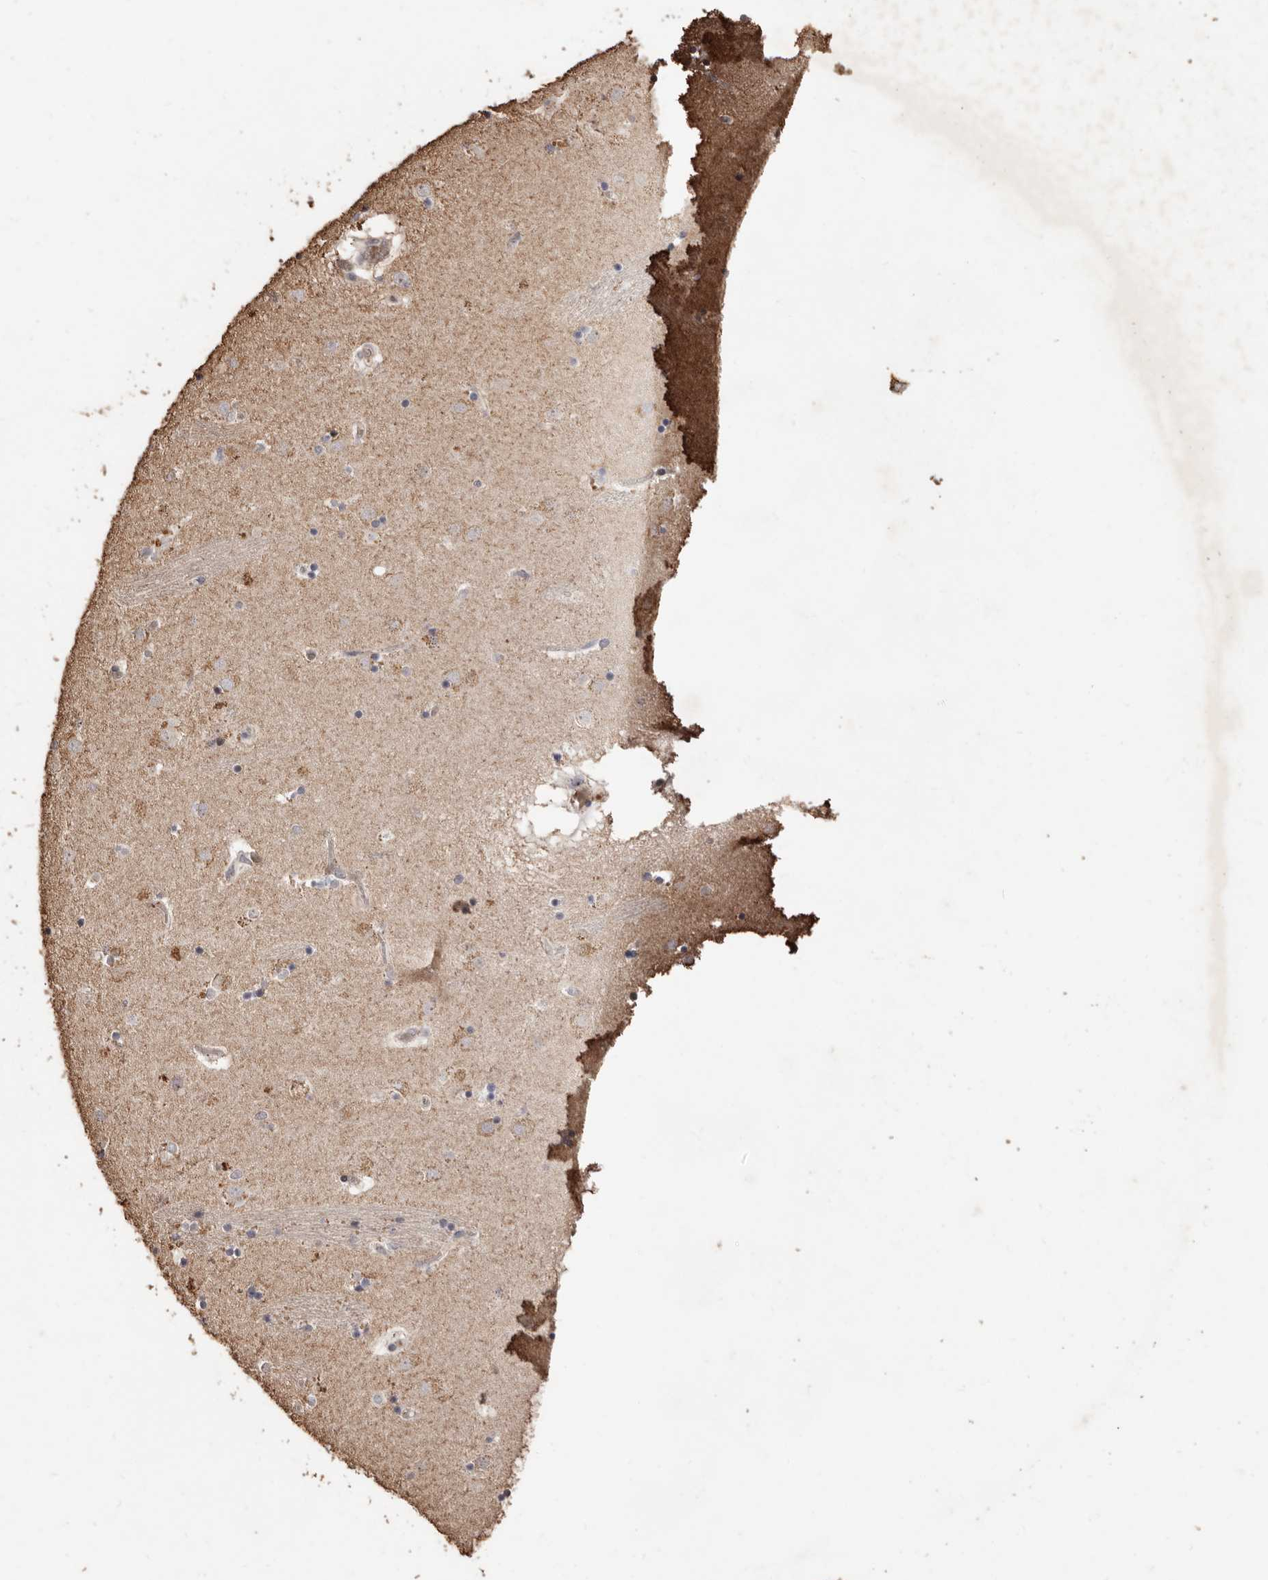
{"staining": {"intensity": "weak", "quantity": "<25%", "location": "cytoplasmic/membranous"}, "tissue": "caudate", "cell_type": "Glial cells", "image_type": "normal", "snomed": [{"axis": "morphology", "description": "Normal tissue, NOS"}, {"axis": "topography", "description": "Lateral ventricle wall"}], "caption": "Unremarkable caudate was stained to show a protein in brown. There is no significant expression in glial cells. (DAB (3,3'-diaminobenzidine) immunohistochemistry with hematoxylin counter stain).", "gene": "GRAMD2A", "patient": {"sex": "male", "age": 70}}